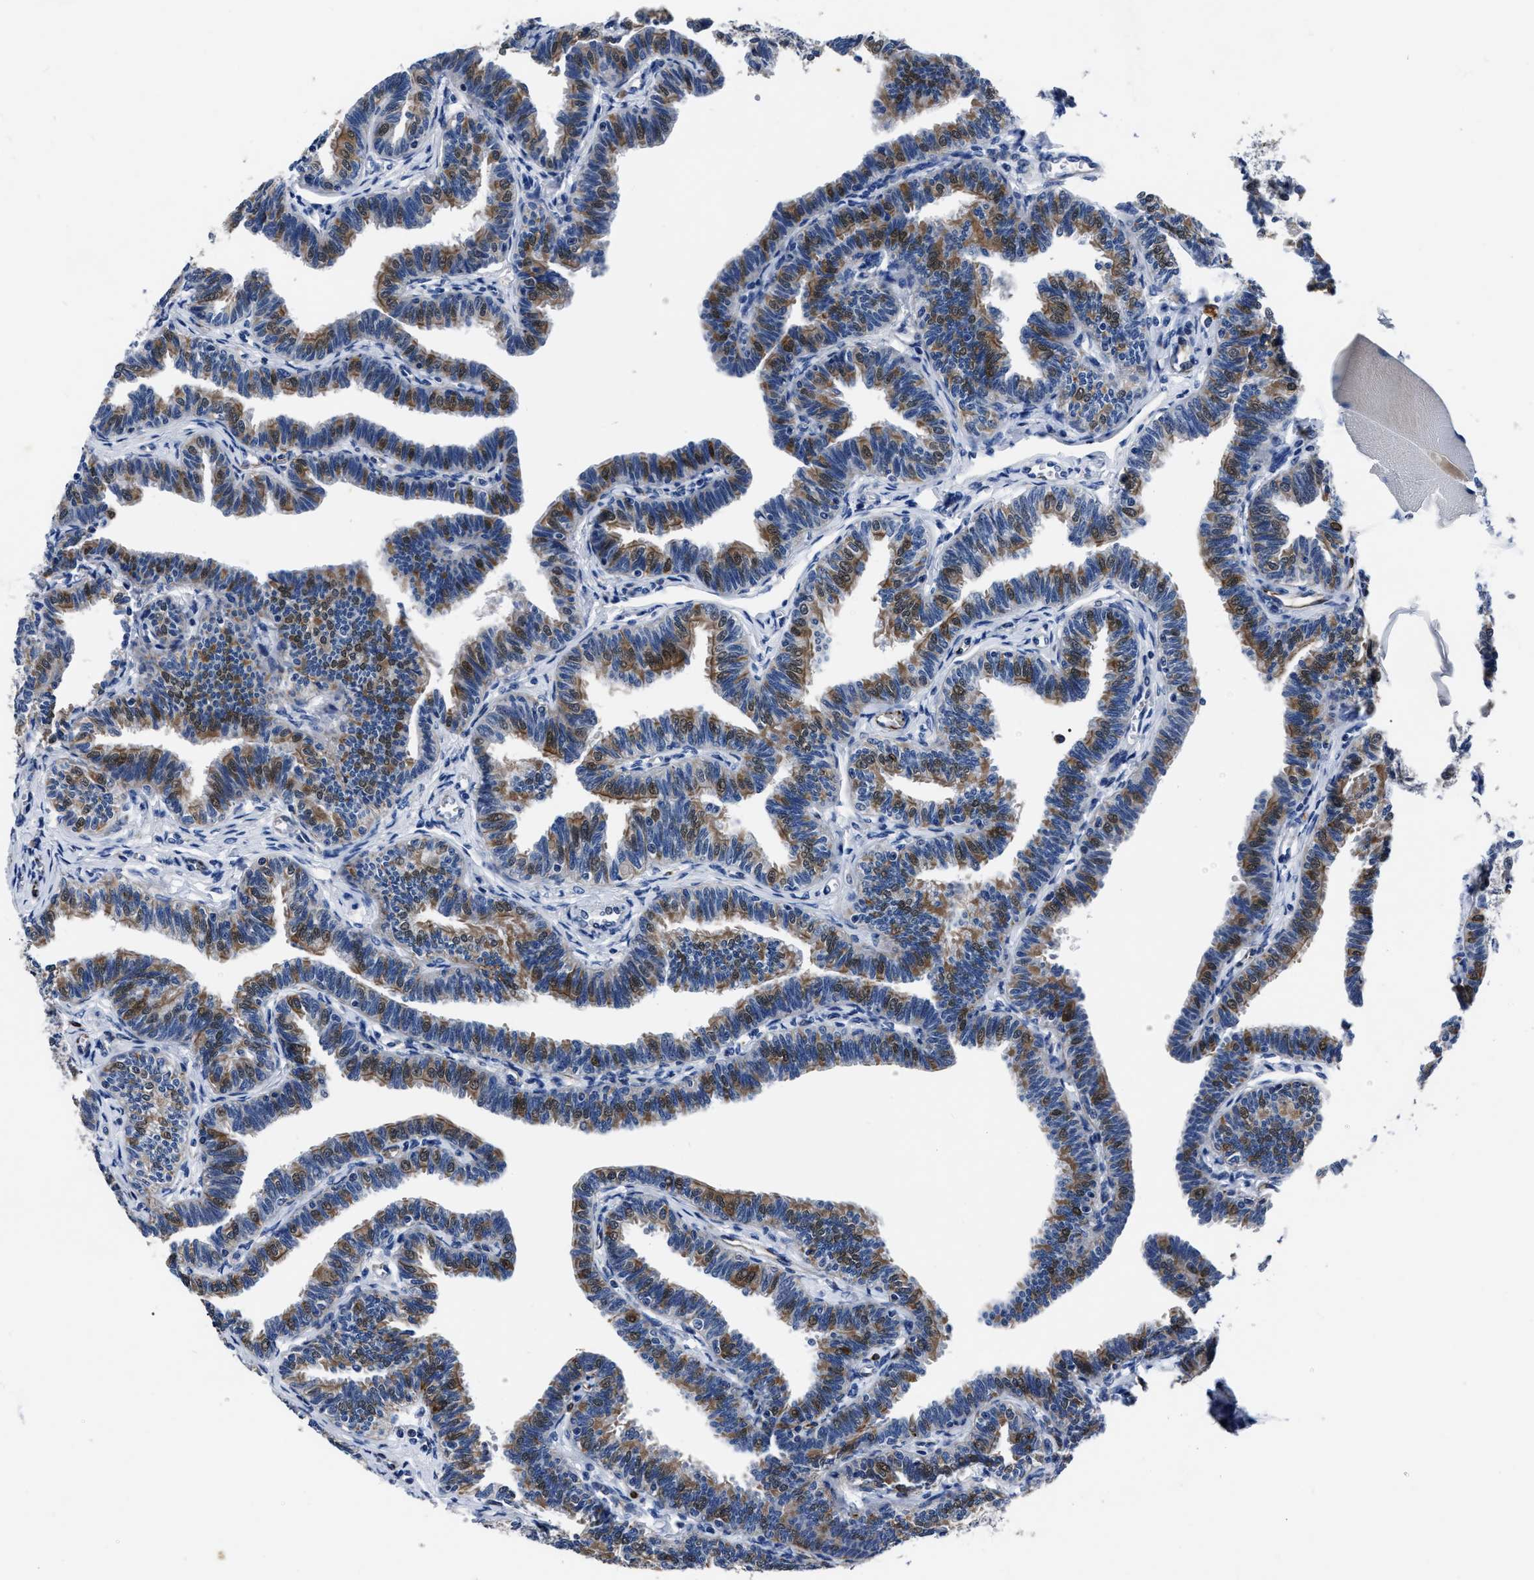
{"staining": {"intensity": "moderate", "quantity": "25%-75%", "location": "cytoplasmic/membranous,nuclear"}, "tissue": "fallopian tube", "cell_type": "Glandular cells", "image_type": "normal", "snomed": [{"axis": "morphology", "description": "Normal tissue, NOS"}, {"axis": "topography", "description": "Fallopian tube"}, {"axis": "topography", "description": "Ovary"}], "caption": "Protein expression analysis of benign human fallopian tube reveals moderate cytoplasmic/membranous,nuclear positivity in about 25%-75% of glandular cells. (DAB = brown stain, brightfield microscopy at high magnification).", "gene": "OR10G3", "patient": {"sex": "female", "age": 23}}